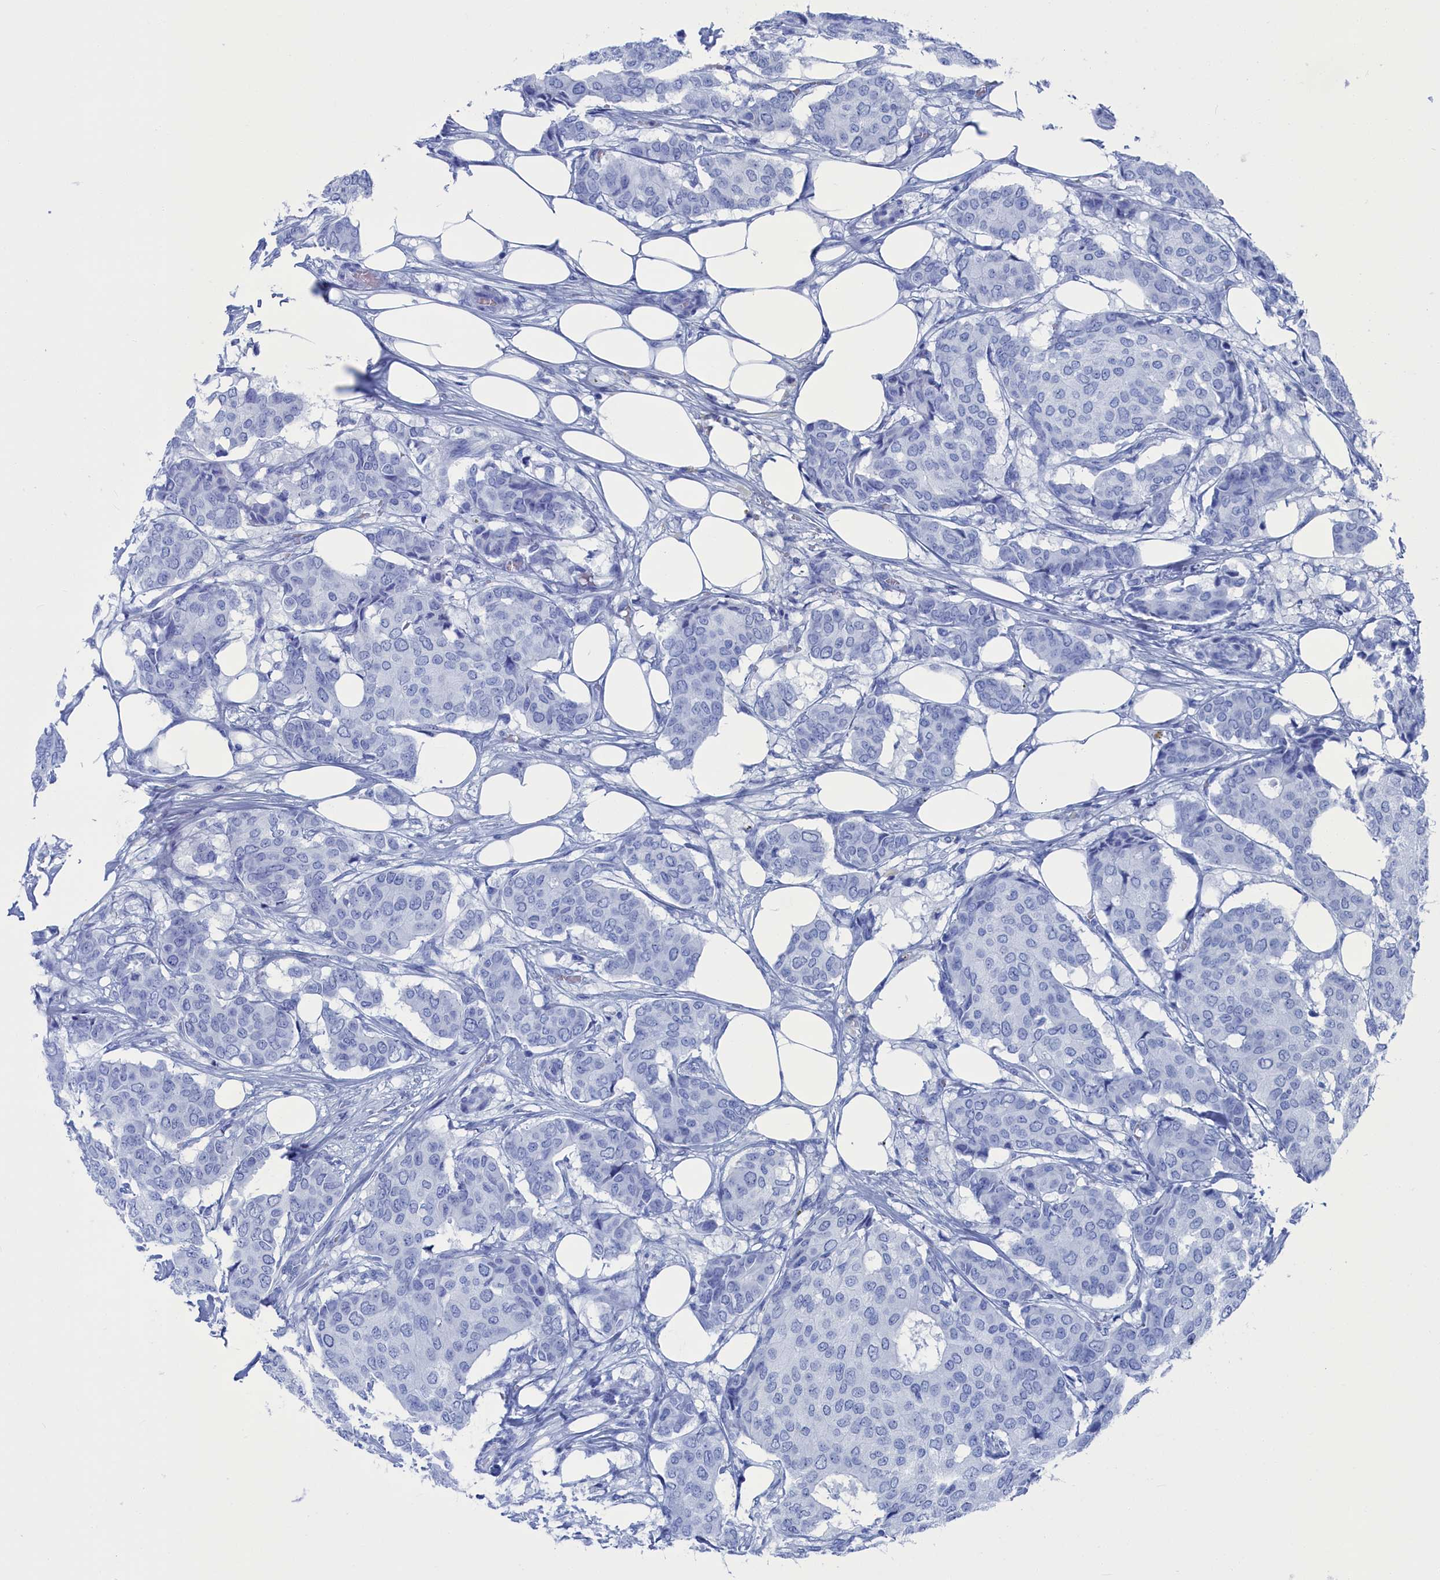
{"staining": {"intensity": "negative", "quantity": "none", "location": "none"}, "tissue": "breast cancer", "cell_type": "Tumor cells", "image_type": "cancer", "snomed": [{"axis": "morphology", "description": "Duct carcinoma"}, {"axis": "topography", "description": "Breast"}], "caption": "IHC histopathology image of neoplastic tissue: breast cancer (intraductal carcinoma) stained with DAB (3,3'-diaminobenzidine) displays no significant protein expression in tumor cells. (DAB IHC visualized using brightfield microscopy, high magnification).", "gene": "CEND1", "patient": {"sex": "female", "age": 75}}